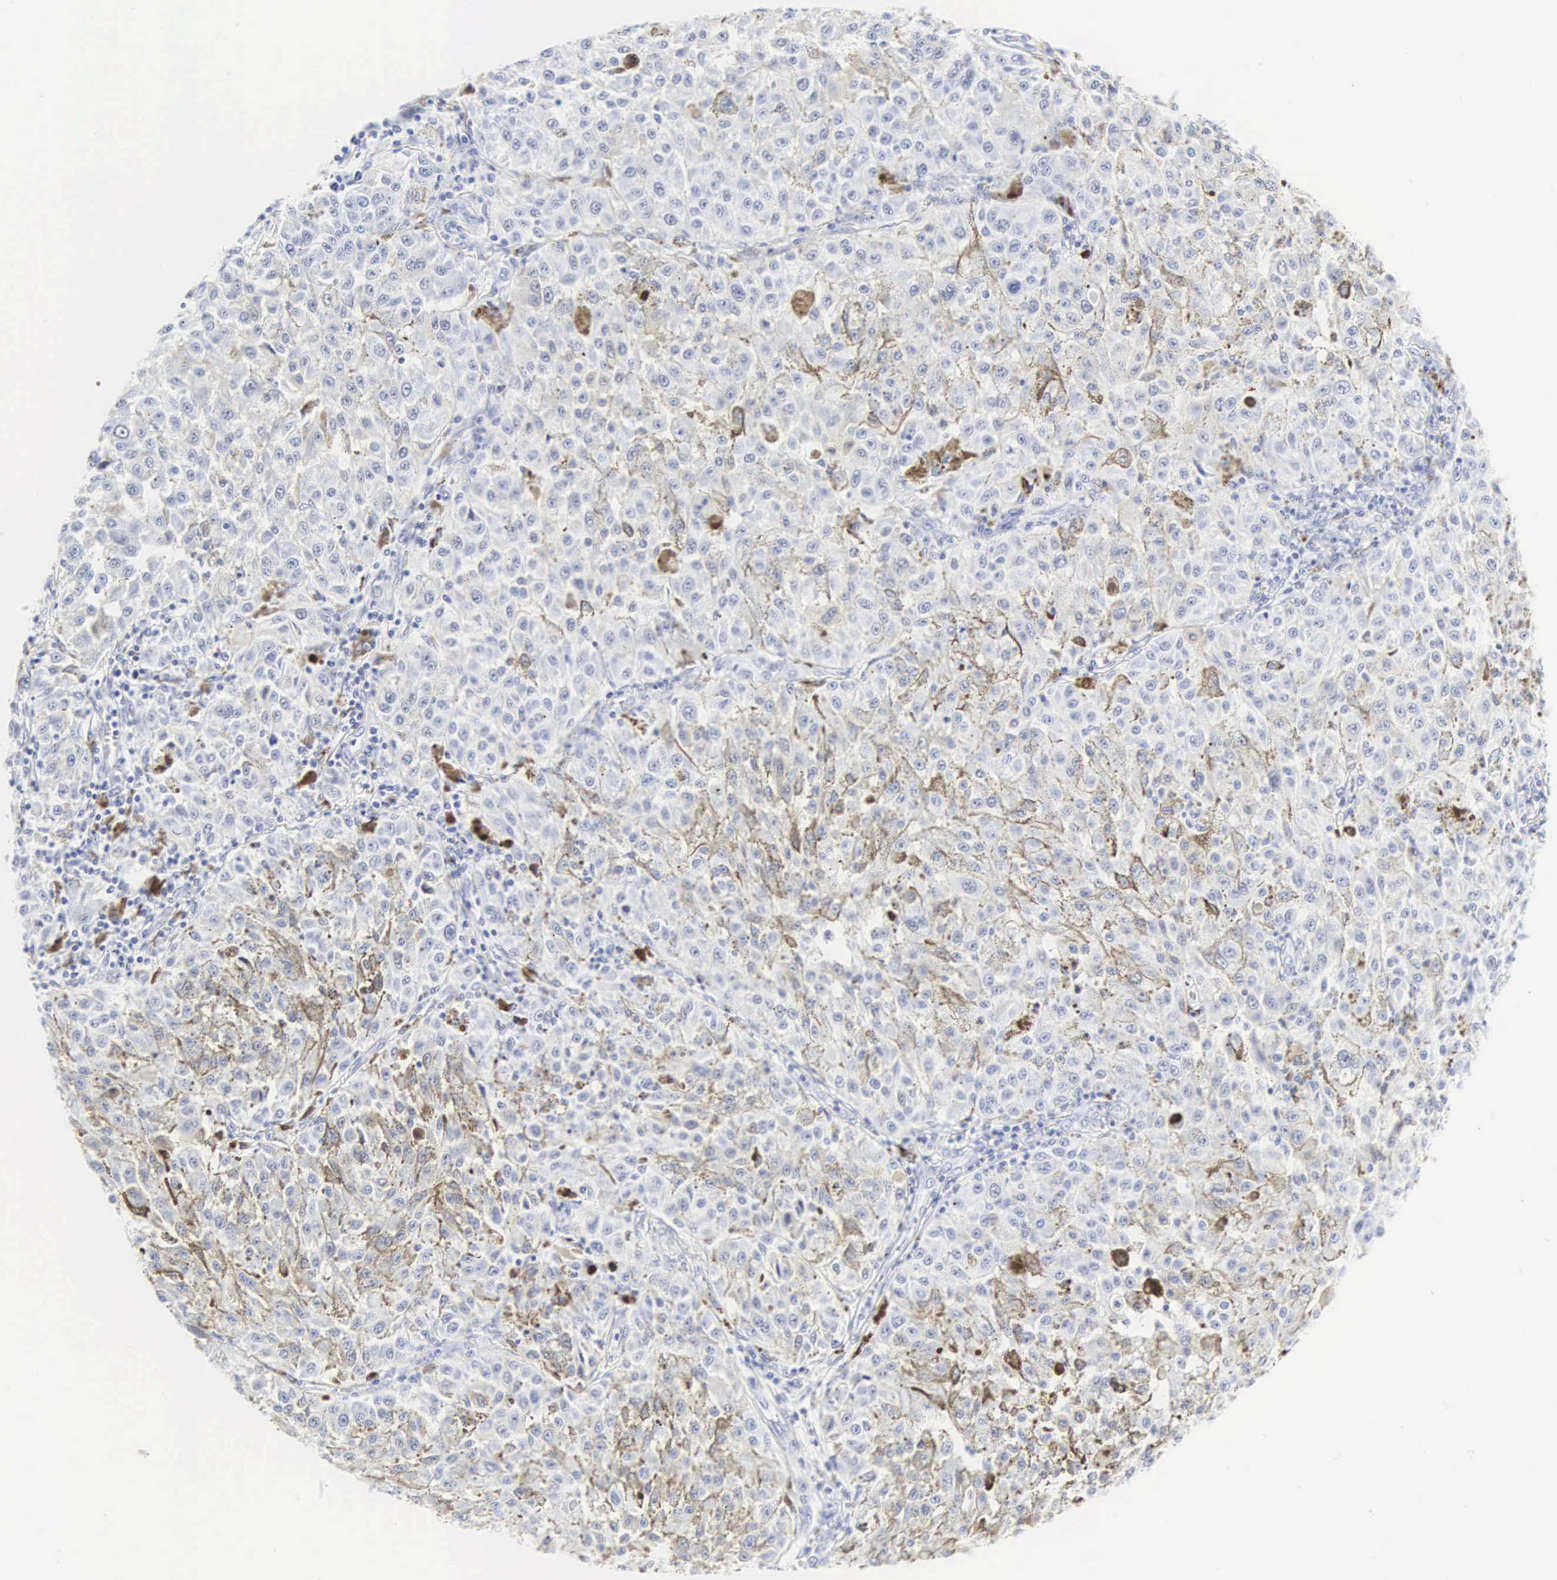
{"staining": {"intensity": "negative", "quantity": "none", "location": "none"}, "tissue": "melanoma", "cell_type": "Tumor cells", "image_type": "cancer", "snomed": [{"axis": "morphology", "description": "Malignant melanoma, NOS"}, {"axis": "topography", "description": "Skin"}], "caption": "A histopathology image of malignant melanoma stained for a protein exhibits no brown staining in tumor cells.", "gene": "CGB3", "patient": {"sex": "female", "age": 64}}